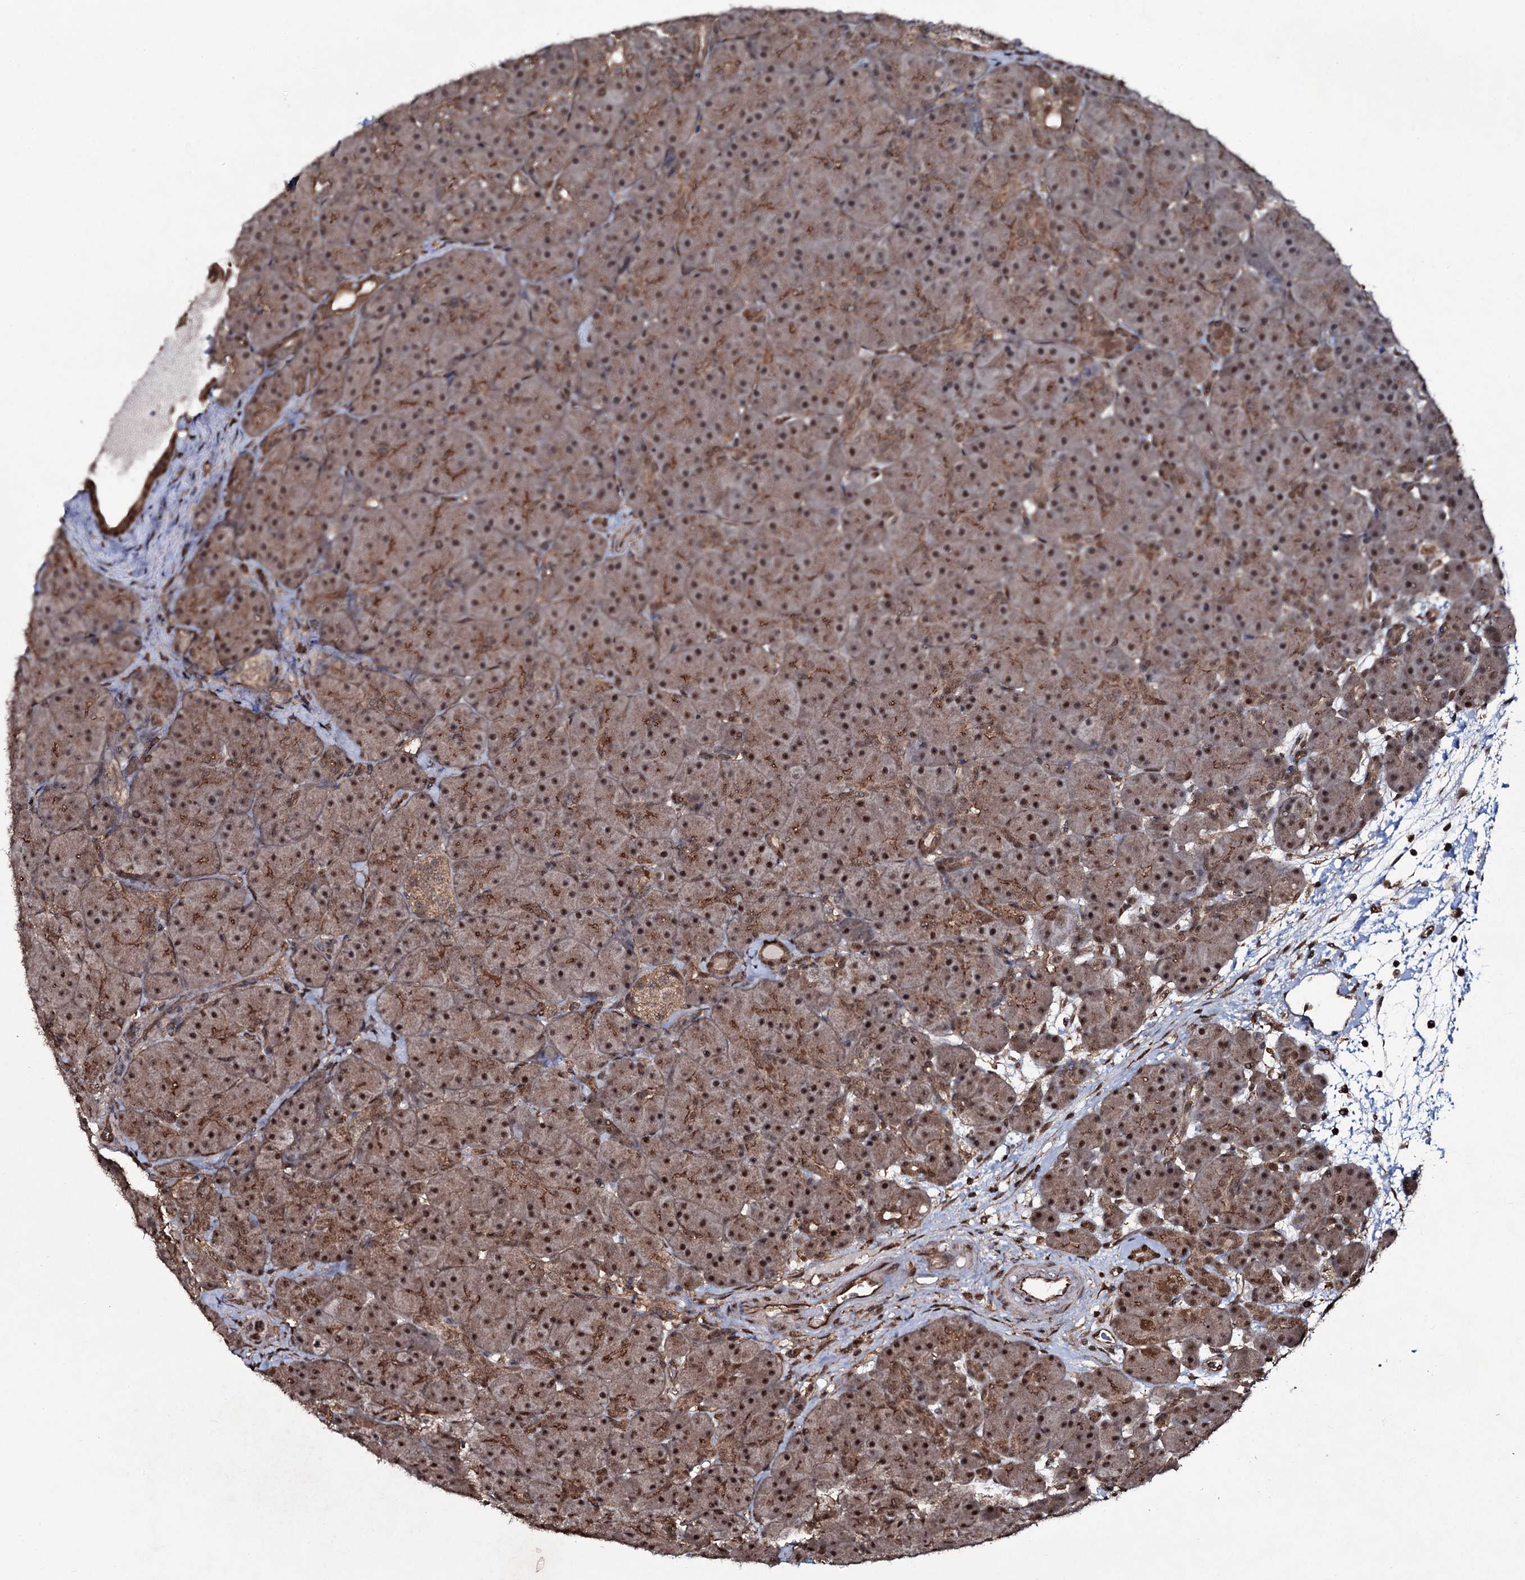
{"staining": {"intensity": "moderate", "quantity": ">75%", "location": "cytoplasmic/membranous,nuclear"}, "tissue": "pancreas", "cell_type": "Exocrine glandular cells", "image_type": "normal", "snomed": [{"axis": "morphology", "description": "Normal tissue, NOS"}, {"axis": "topography", "description": "Pancreas"}], "caption": "Unremarkable pancreas shows moderate cytoplasmic/membranous,nuclear expression in about >75% of exocrine glandular cells, visualized by immunohistochemistry. (DAB = brown stain, brightfield microscopy at high magnification).", "gene": "COG6", "patient": {"sex": "male", "age": 66}}